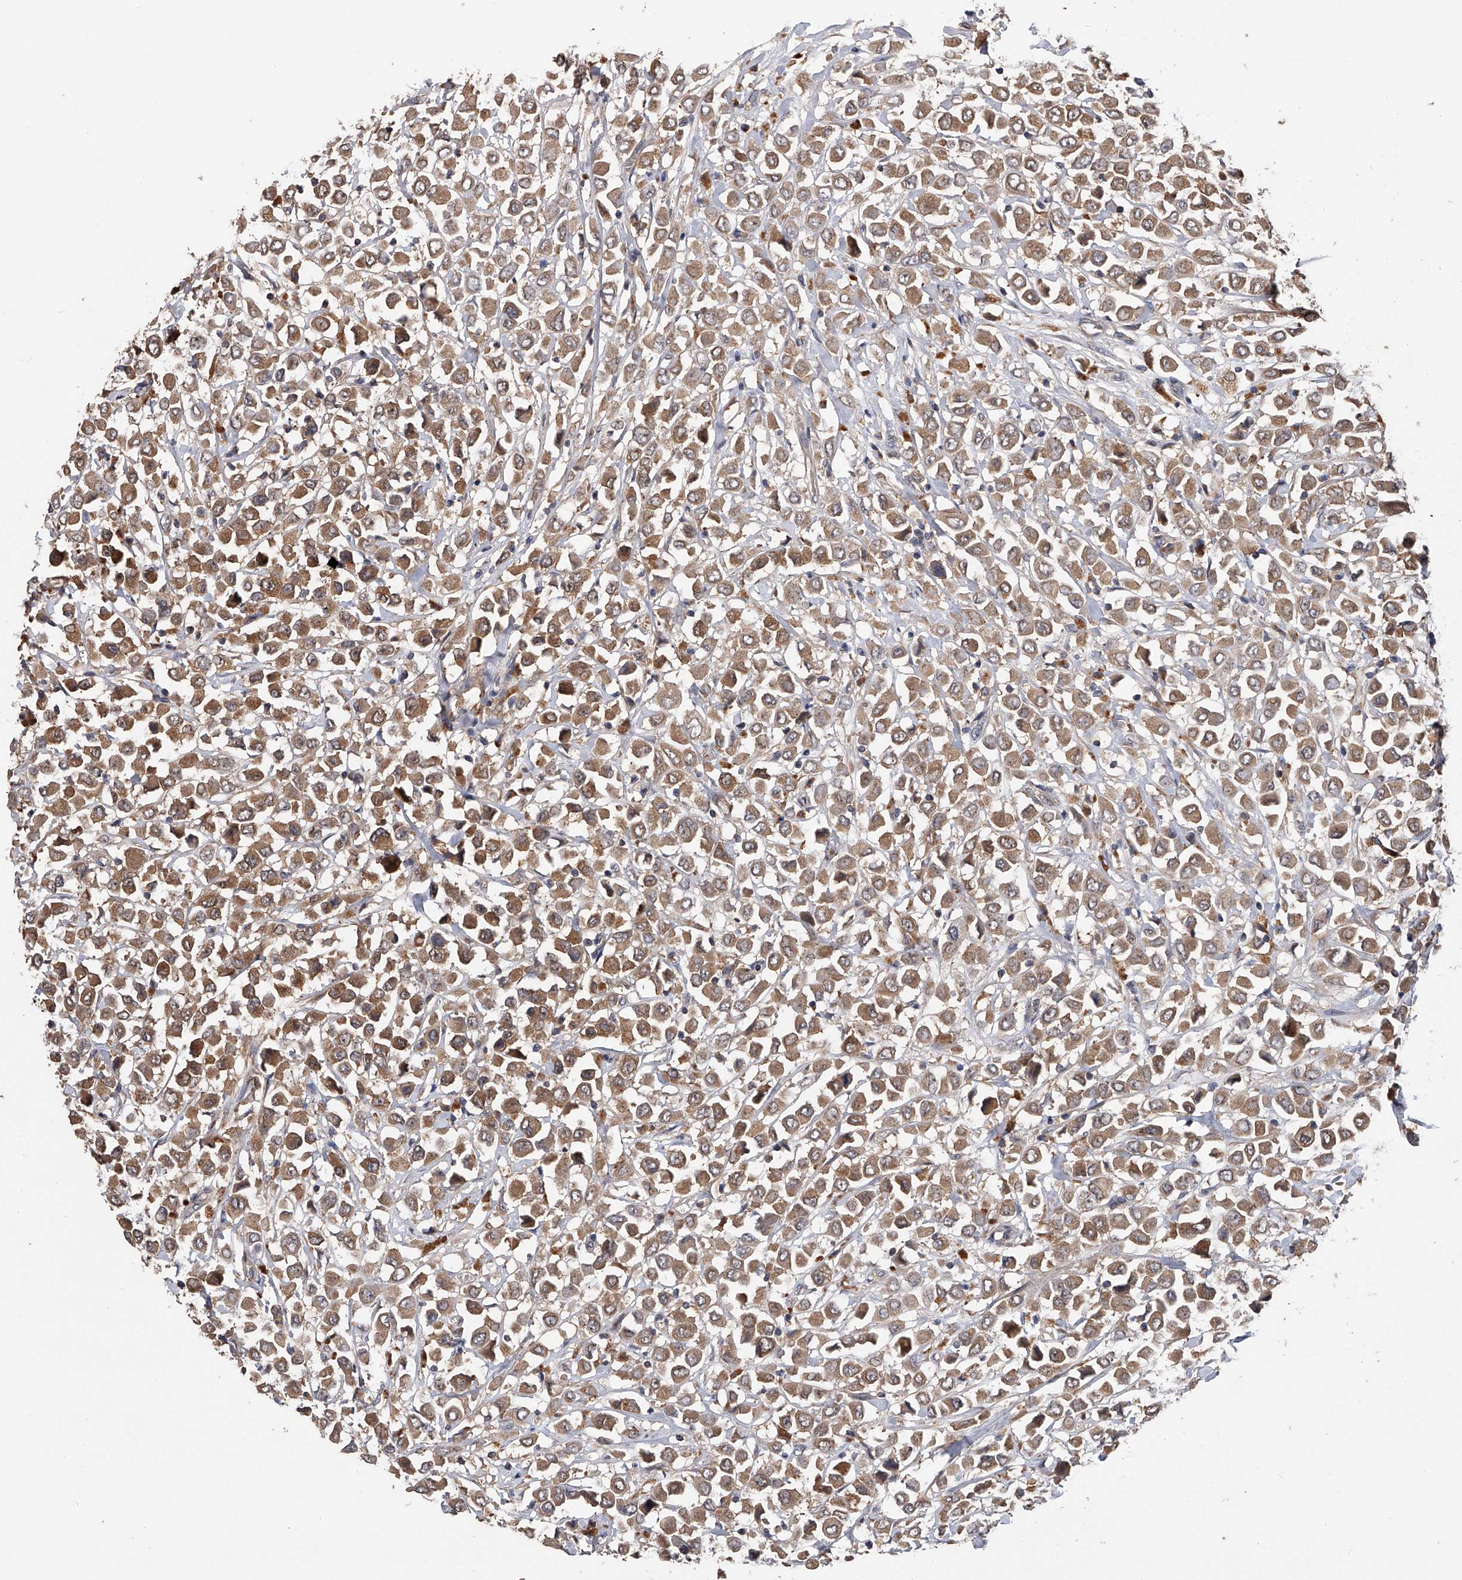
{"staining": {"intensity": "moderate", "quantity": ">75%", "location": "cytoplasmic/membranous"}, "tissue": "breast cancer", "cell_type": "Tumor cells", "image_type": "cancer", "snomed": [{"axis": "morphology", "description": "Duct carcinoma"}, {"axis": "topography", "description": "Breast"}], "caption": "An image of human breast intraductal carcinoma stained for a protein reveals moderate cytoplasmic/membranous brown staining in tumor cells.", "gene": "CFAP298", "patient": {"sex": "female", "age": 61}}